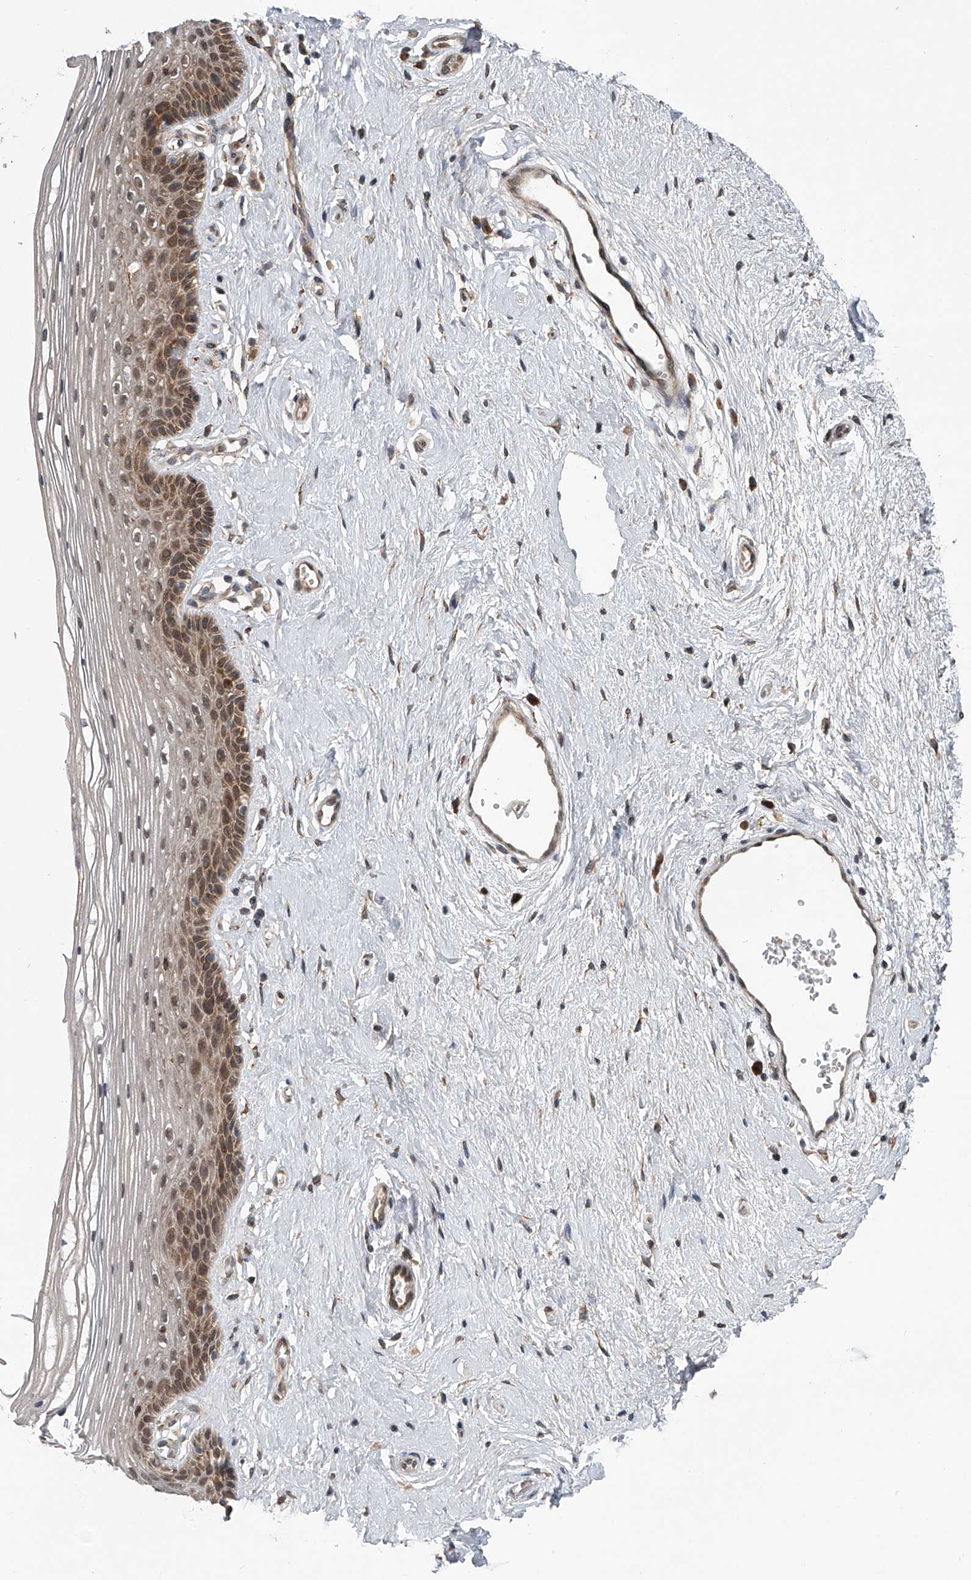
{"staining": {"intensity": "moderate", "quantity": "25%-75%", "location": "cytoplasmic/membranous"}, "tissue": "vagina", "cell_type": "Squamous epithelial cells", "image_type": "normal", "snomed": [{"axis": "morphology", "description": "Normal tissue, NOS"}, {"axis": "topography", "description": "Vagina"}], "caption": "IHC (DAB (3,3'-diaminobenzidine)) staining of normal human vagina exhibits moderate cytoplasmic/membranous protein positivity in about 25%-75% of squamous epithelial cells. (DAB IHC with brightfield microscopy, high magnification).", "gene": "GEMIN8", "patient": {"sex": "female", "age": 46}}